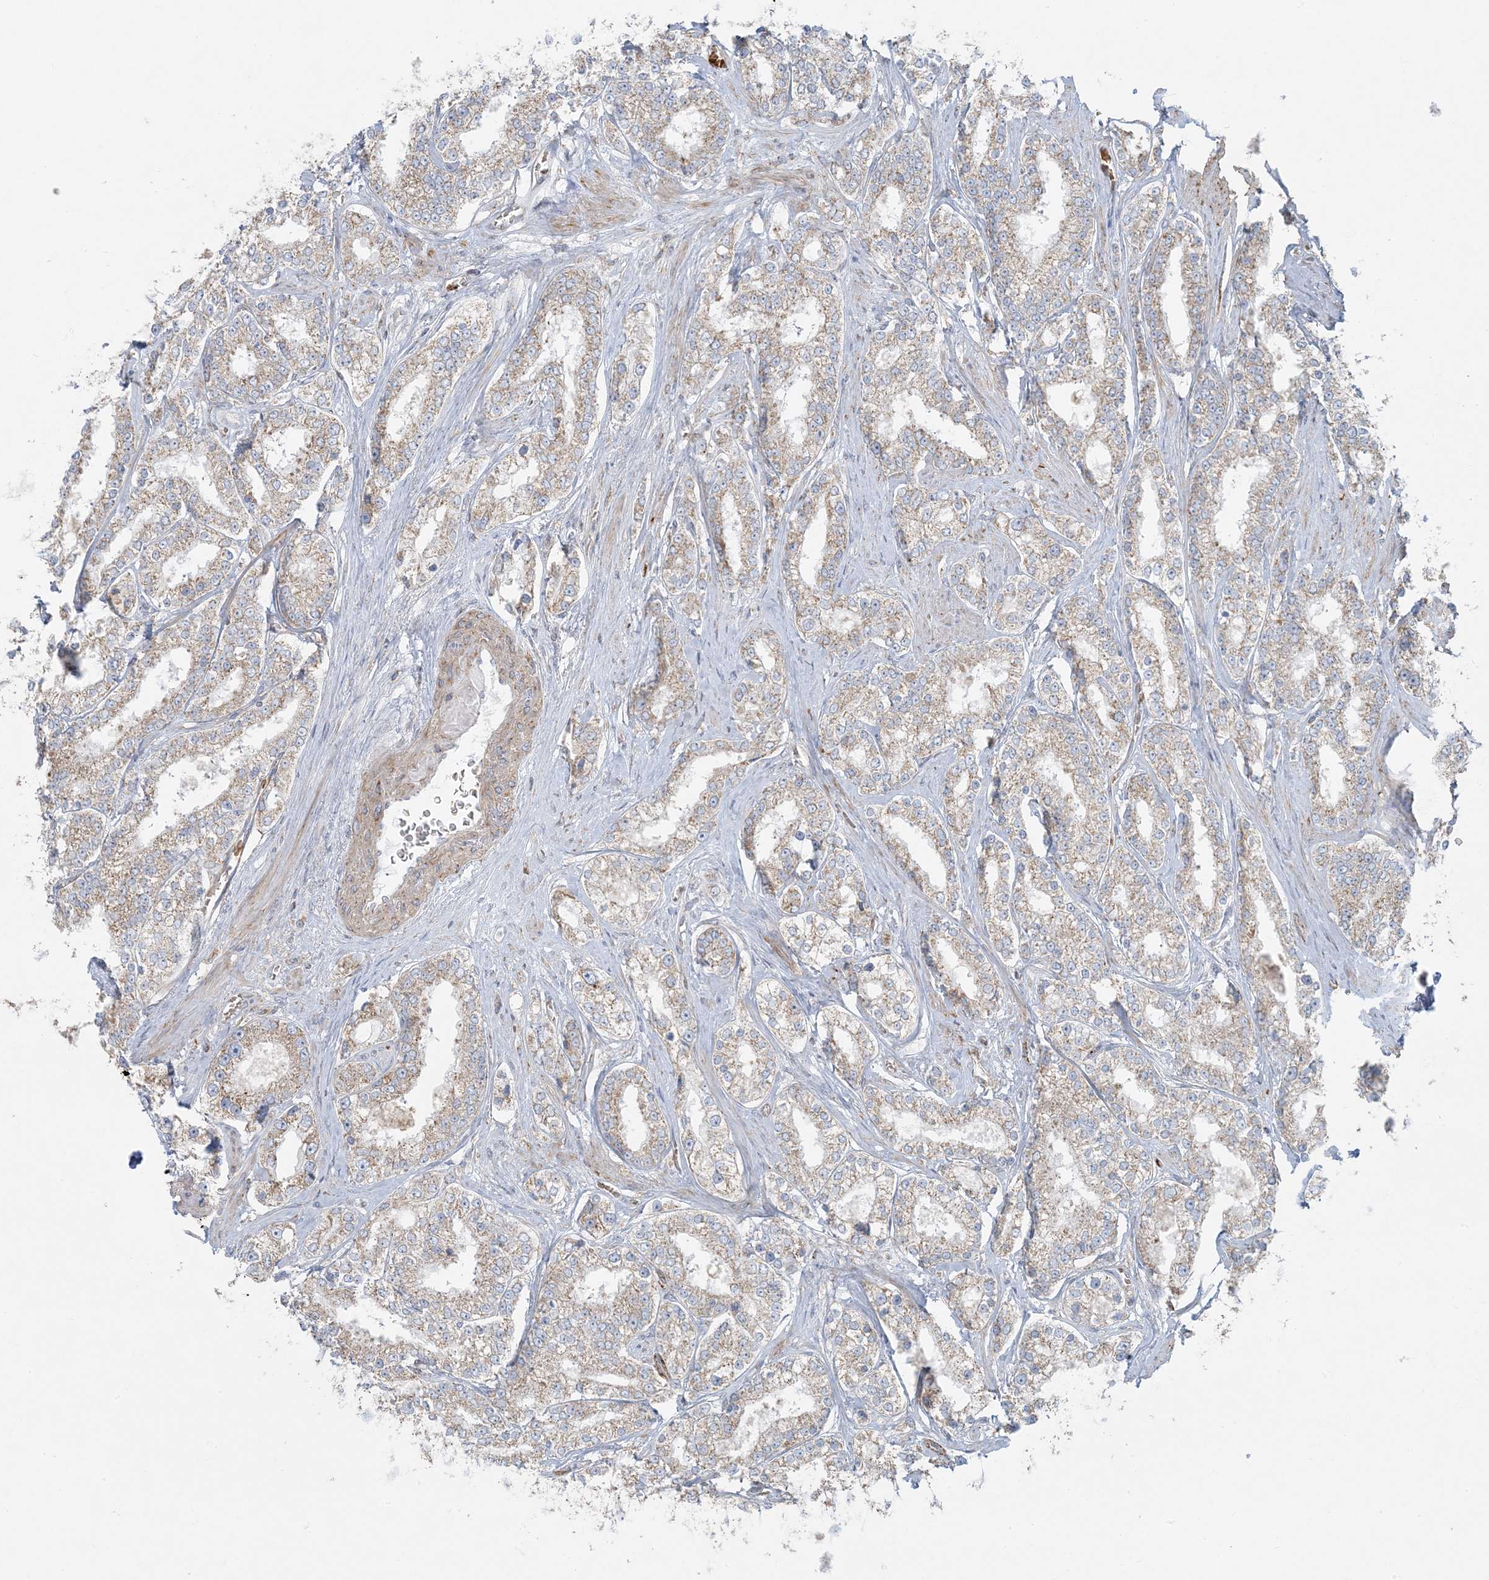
{"staining": {"intensity": "weak", "quantity": "25%-75%", "location": "cytoplasmic/membranous"}, "tissue": "prostate cancer", "cell_type": "Tumor cells", "image_type": "cancer", "snomed": [{"axis": "morphology", "description": "Normal tissue, NOS"}, {"axis": "morphology", "description": "Adenocarcinoma, High grade"}, {"axis": "topography", "description": "Prostate"}], "caption": "A brown stain labels weak cytoplasmic/membranous positivity of a protein in prostate cancer tumor cells.", "gene": "PIK3R4", "patient": {"sex": "male", "age": 83}}